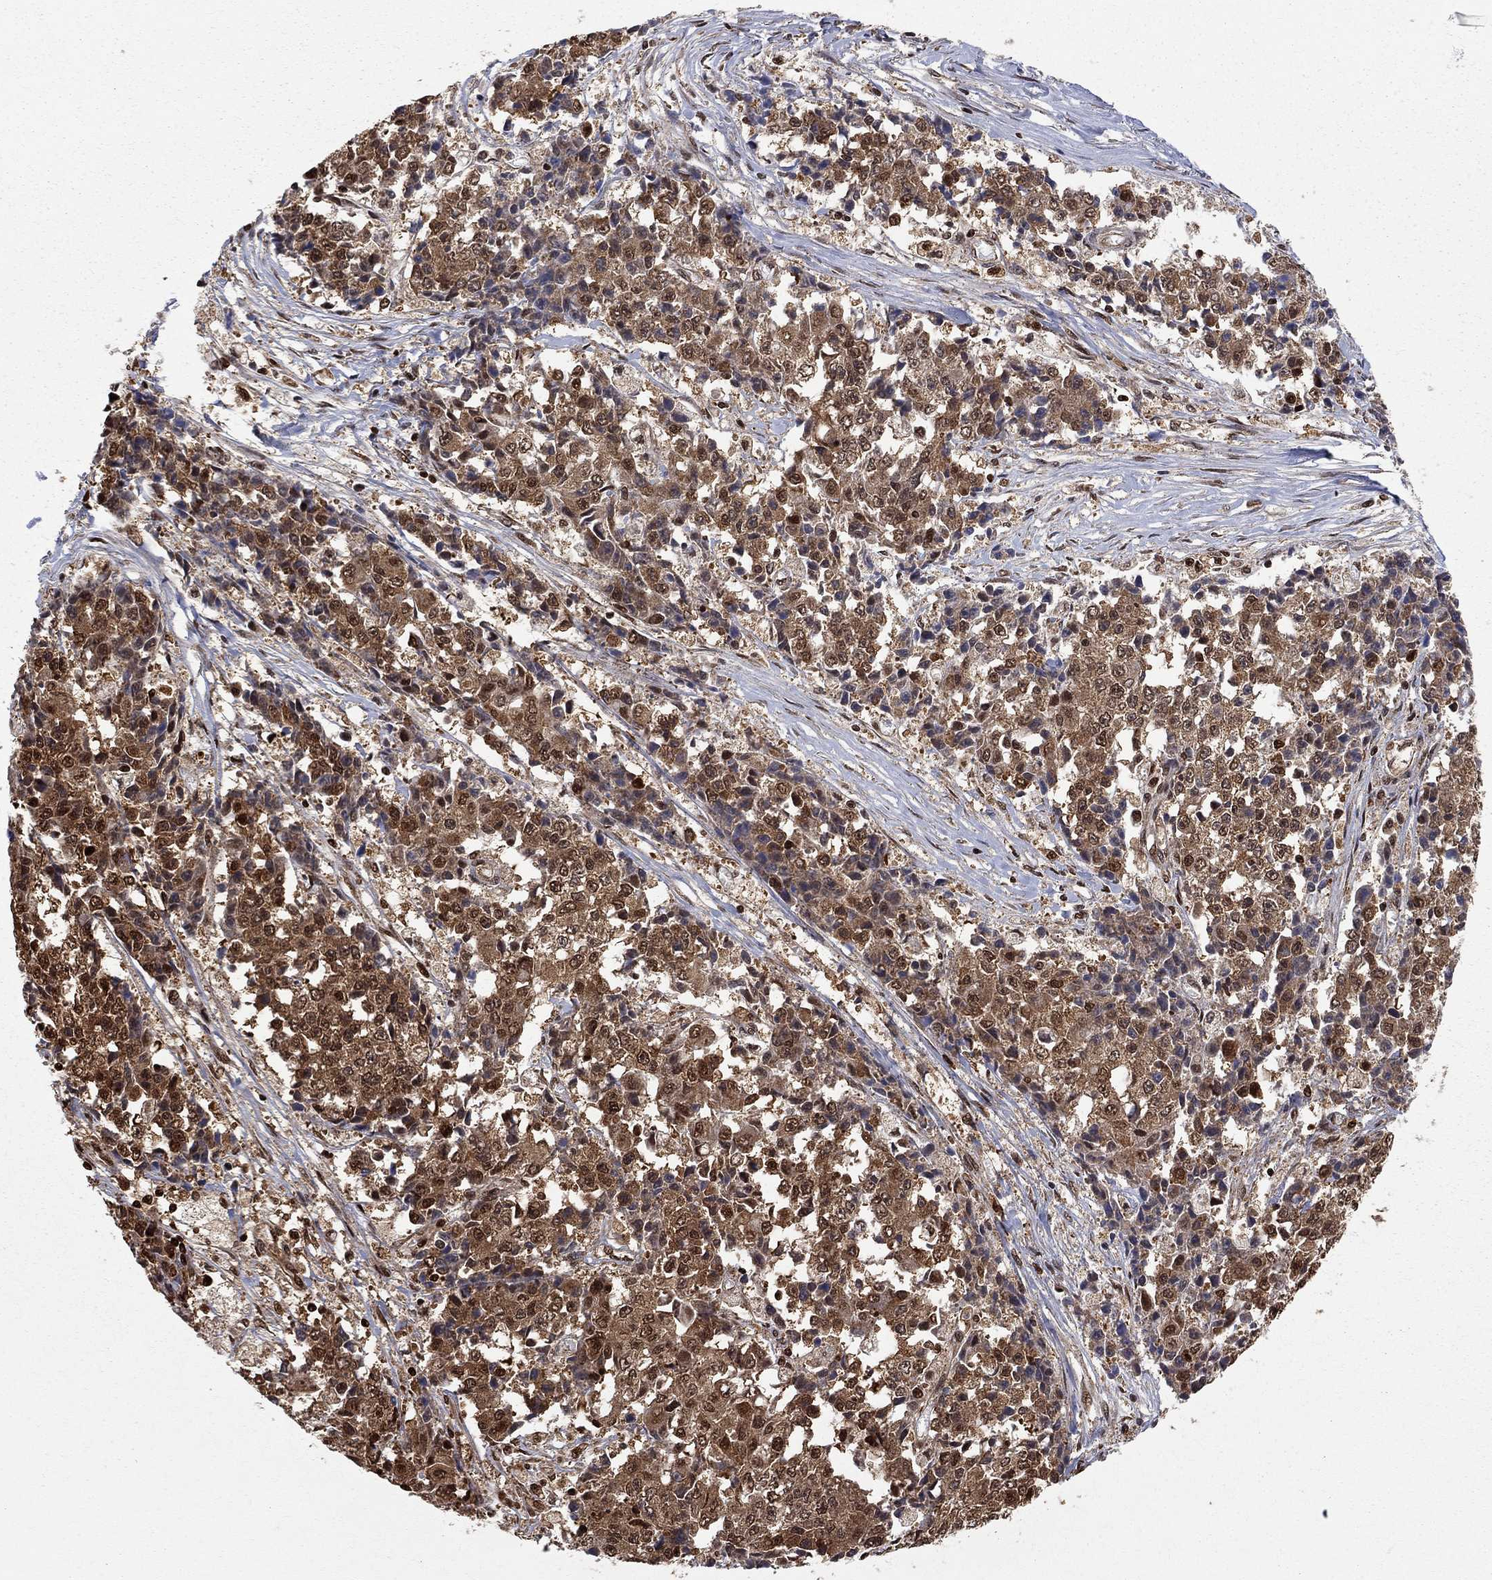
{"staining": {"intensity": "strong", "quantity": ">75%", "location": "cytoplasmic/membranous,nuclear"}, "tissue": "ovarian cancer", "cell_type": "Tumor cells", "image_type": "cancer", "snomed": [{"axis": "morphology", "description": "Carcinoma, endometroid"}, {"axis": "topography", "description": "Ovary"}], "caption": "Strong cytoplasmic/membranous and nuclear protein expression is seen in approximately >75% of tumor cells in ovarian cancer.", "gene": "ELOB", "patient": {"sex": "female", "age": 42}}